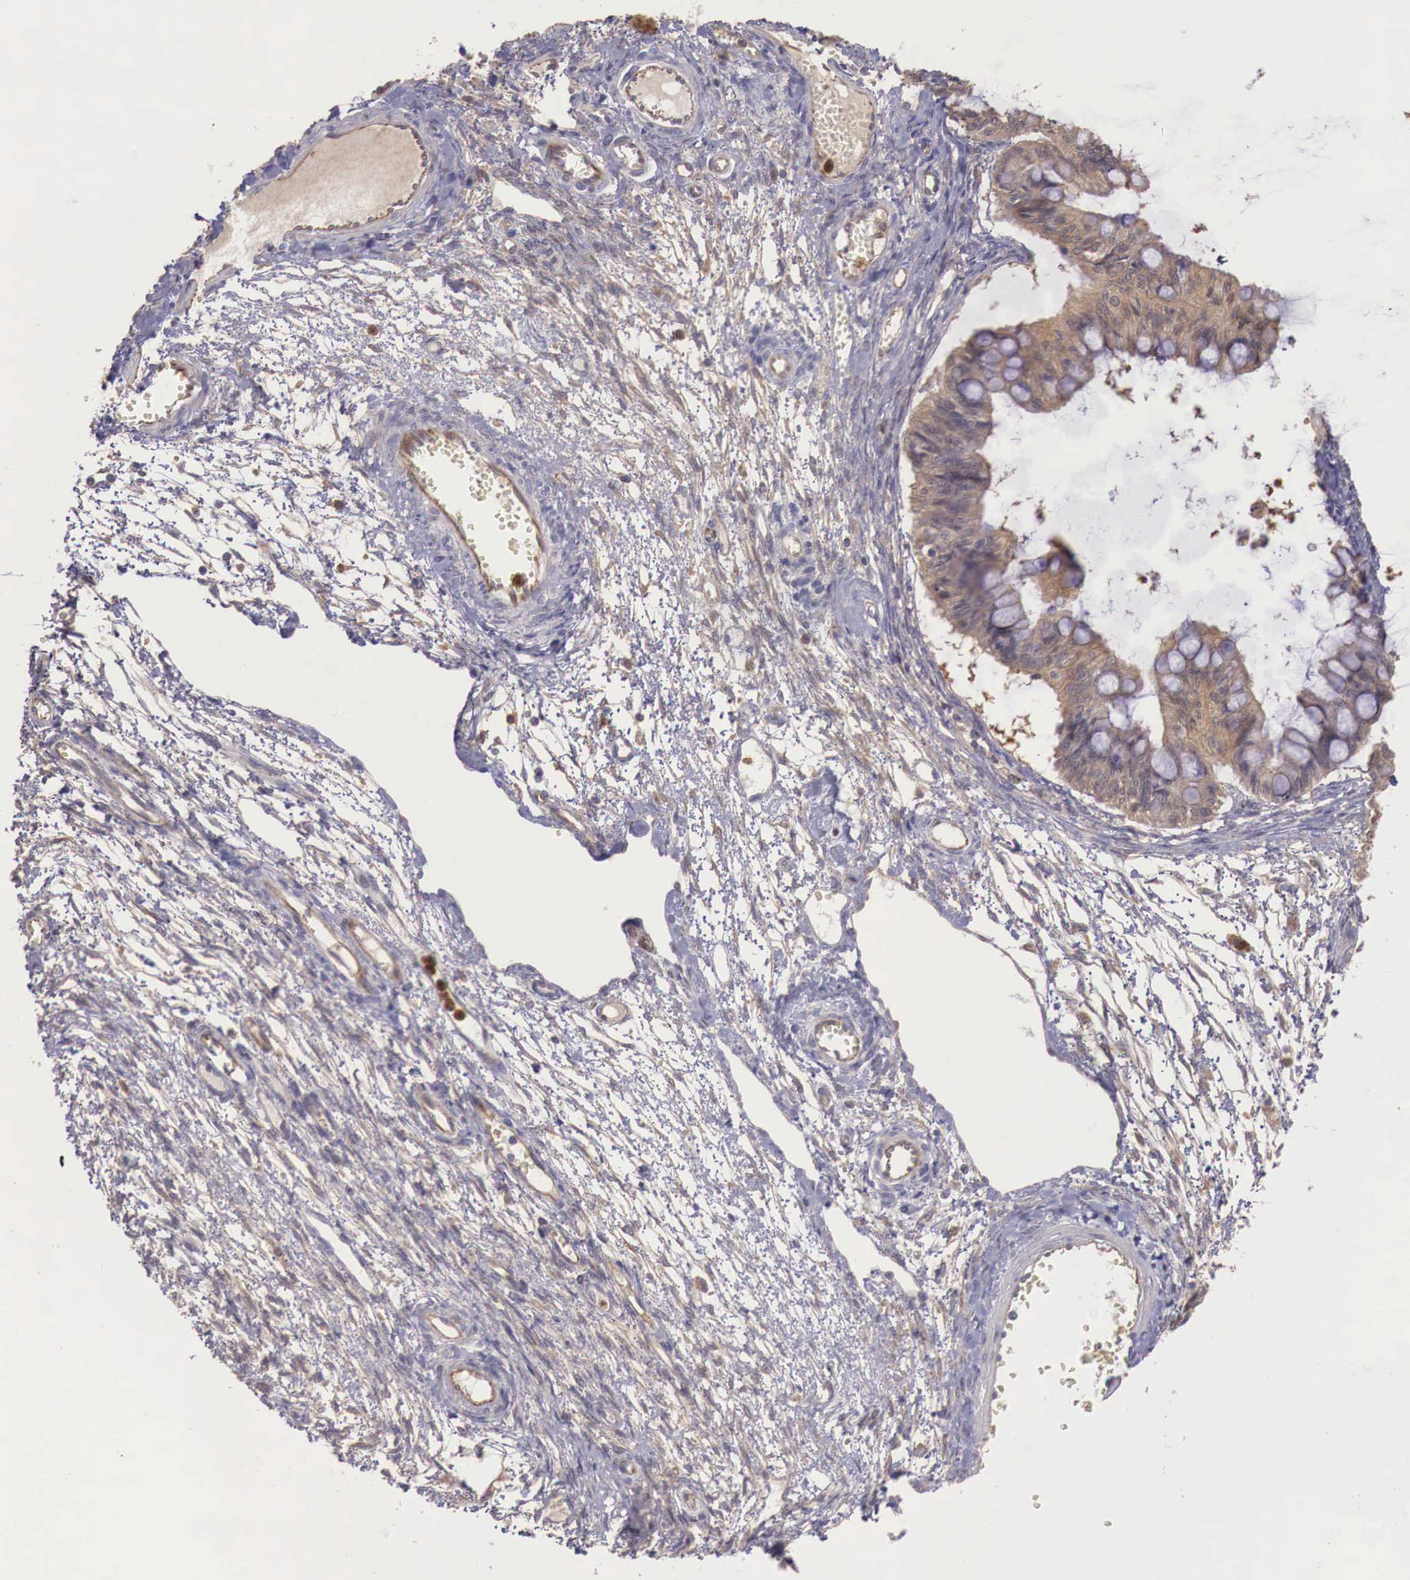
{"staining": {"intensity": "weak", "quantity": ">75%", "location": "cytoplasmic/membranous"}, "tissue": "ovarian cancer", "cell_type": "Tumor cells", "image_type": "cancer", "snomed": [{"axis": "morphology", "description": "Cystadenocarcinoma, mucinous, NOS"}, {"axis": "topography", "description": "Ovary"}], "caption": "Immunohistochemical staining of human ovarian cancer exhibits low levels of weak cytoplasmic/membranous protein staining in about >75% of tumor cells. Immunohistochemistry stains the protein of interest in brown and the nuclei are stained blue.", "gene": "GAB2", "patient": {"sex": "female", "age": 57}}